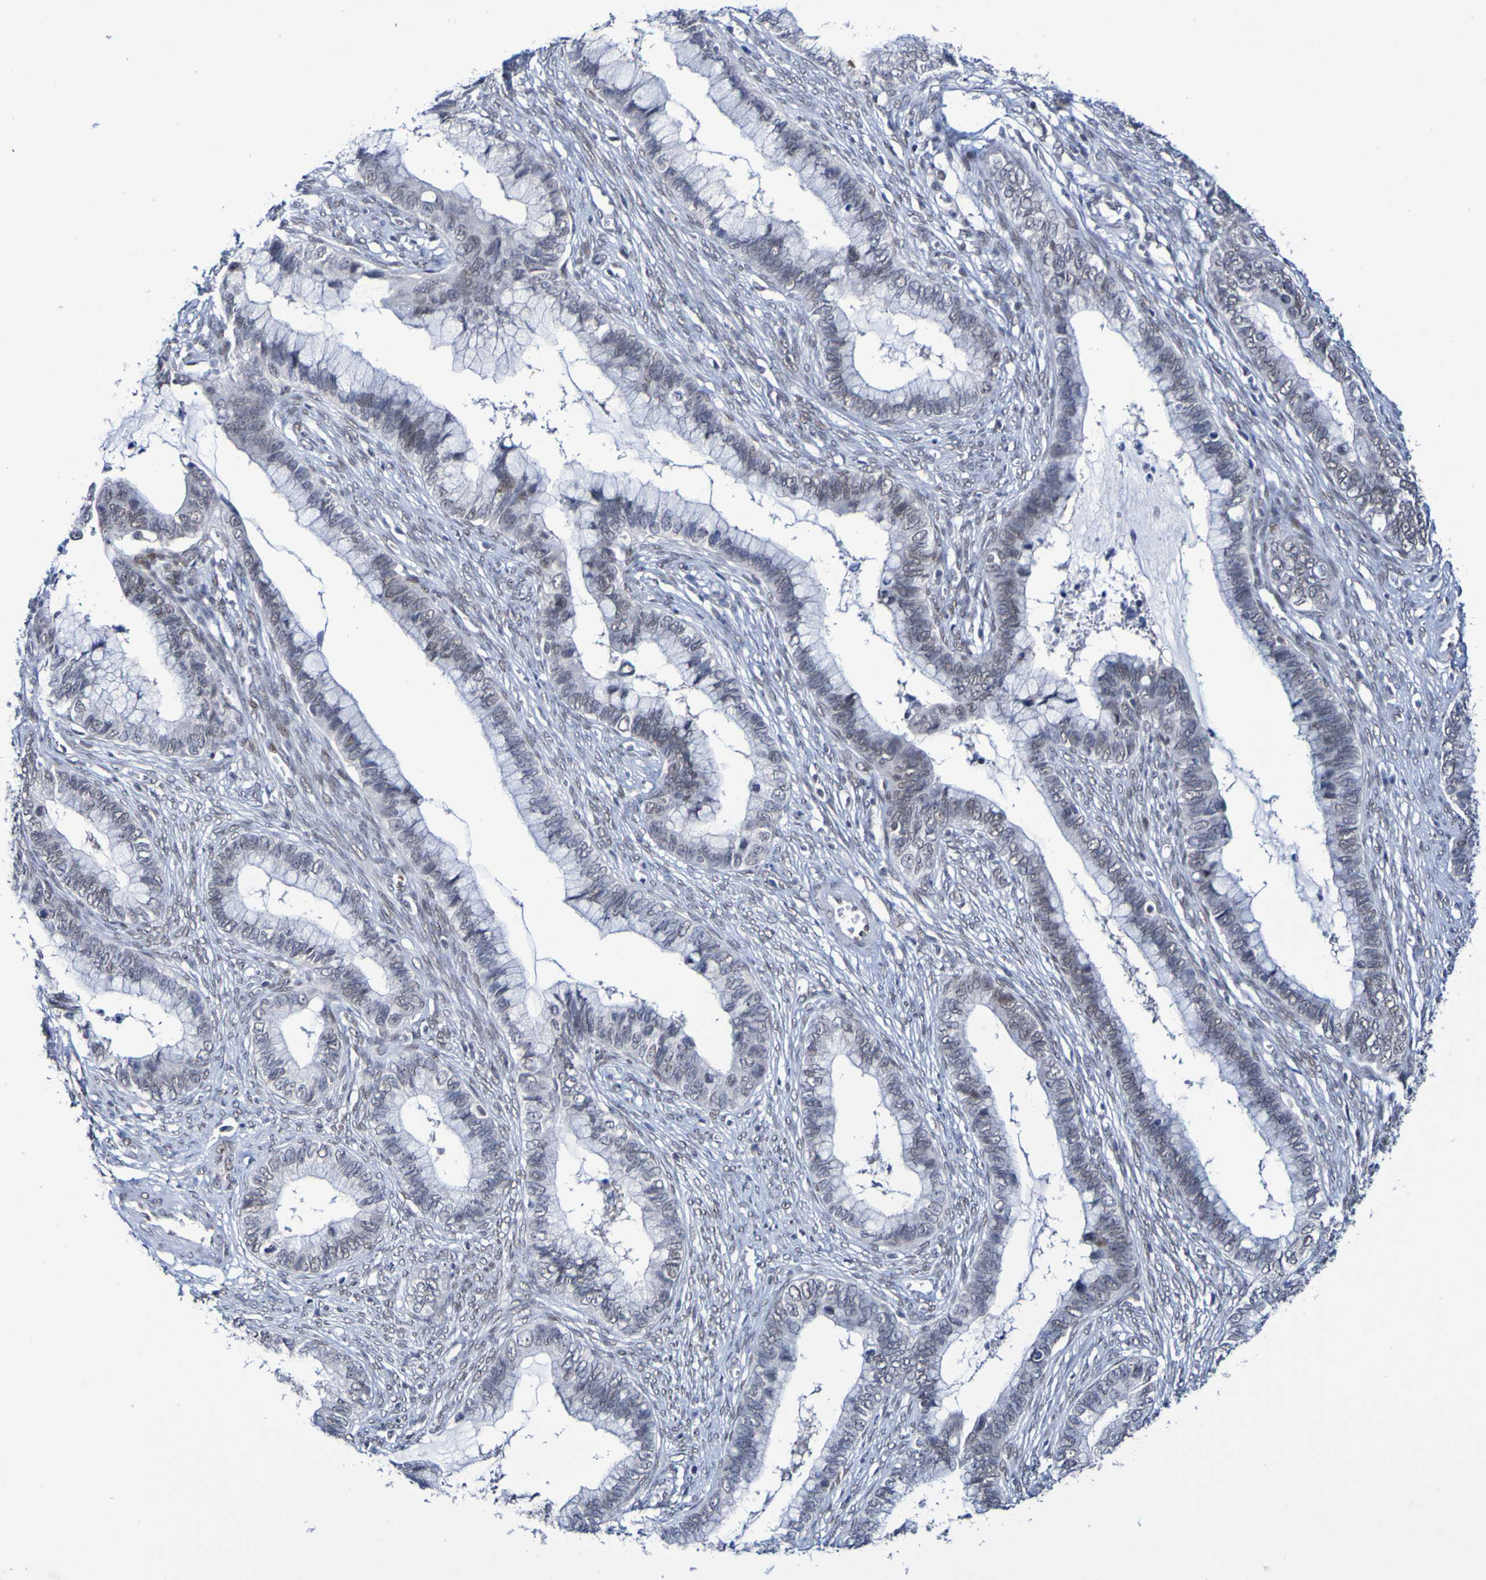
{"staining": {"intensity": "weak", "quantity": "<25%", "location": "nuclear"}, "tissue": "cervical cancer", "cell_type": "Tumor cells", "image_type": "cancer", "snomed": [{"axis": "morphology", "description": "Adenocarcinoma, NOS"}, {"axis": "topography", "description": "Cervix"}], "caption": "An IHC image of cervical adenocarcinoma is shown. There is no staining in tumor cells of cervical adenocarcinoma.", "gene": "PCGF1", "patient": {"sex": "female", "age": 44}}